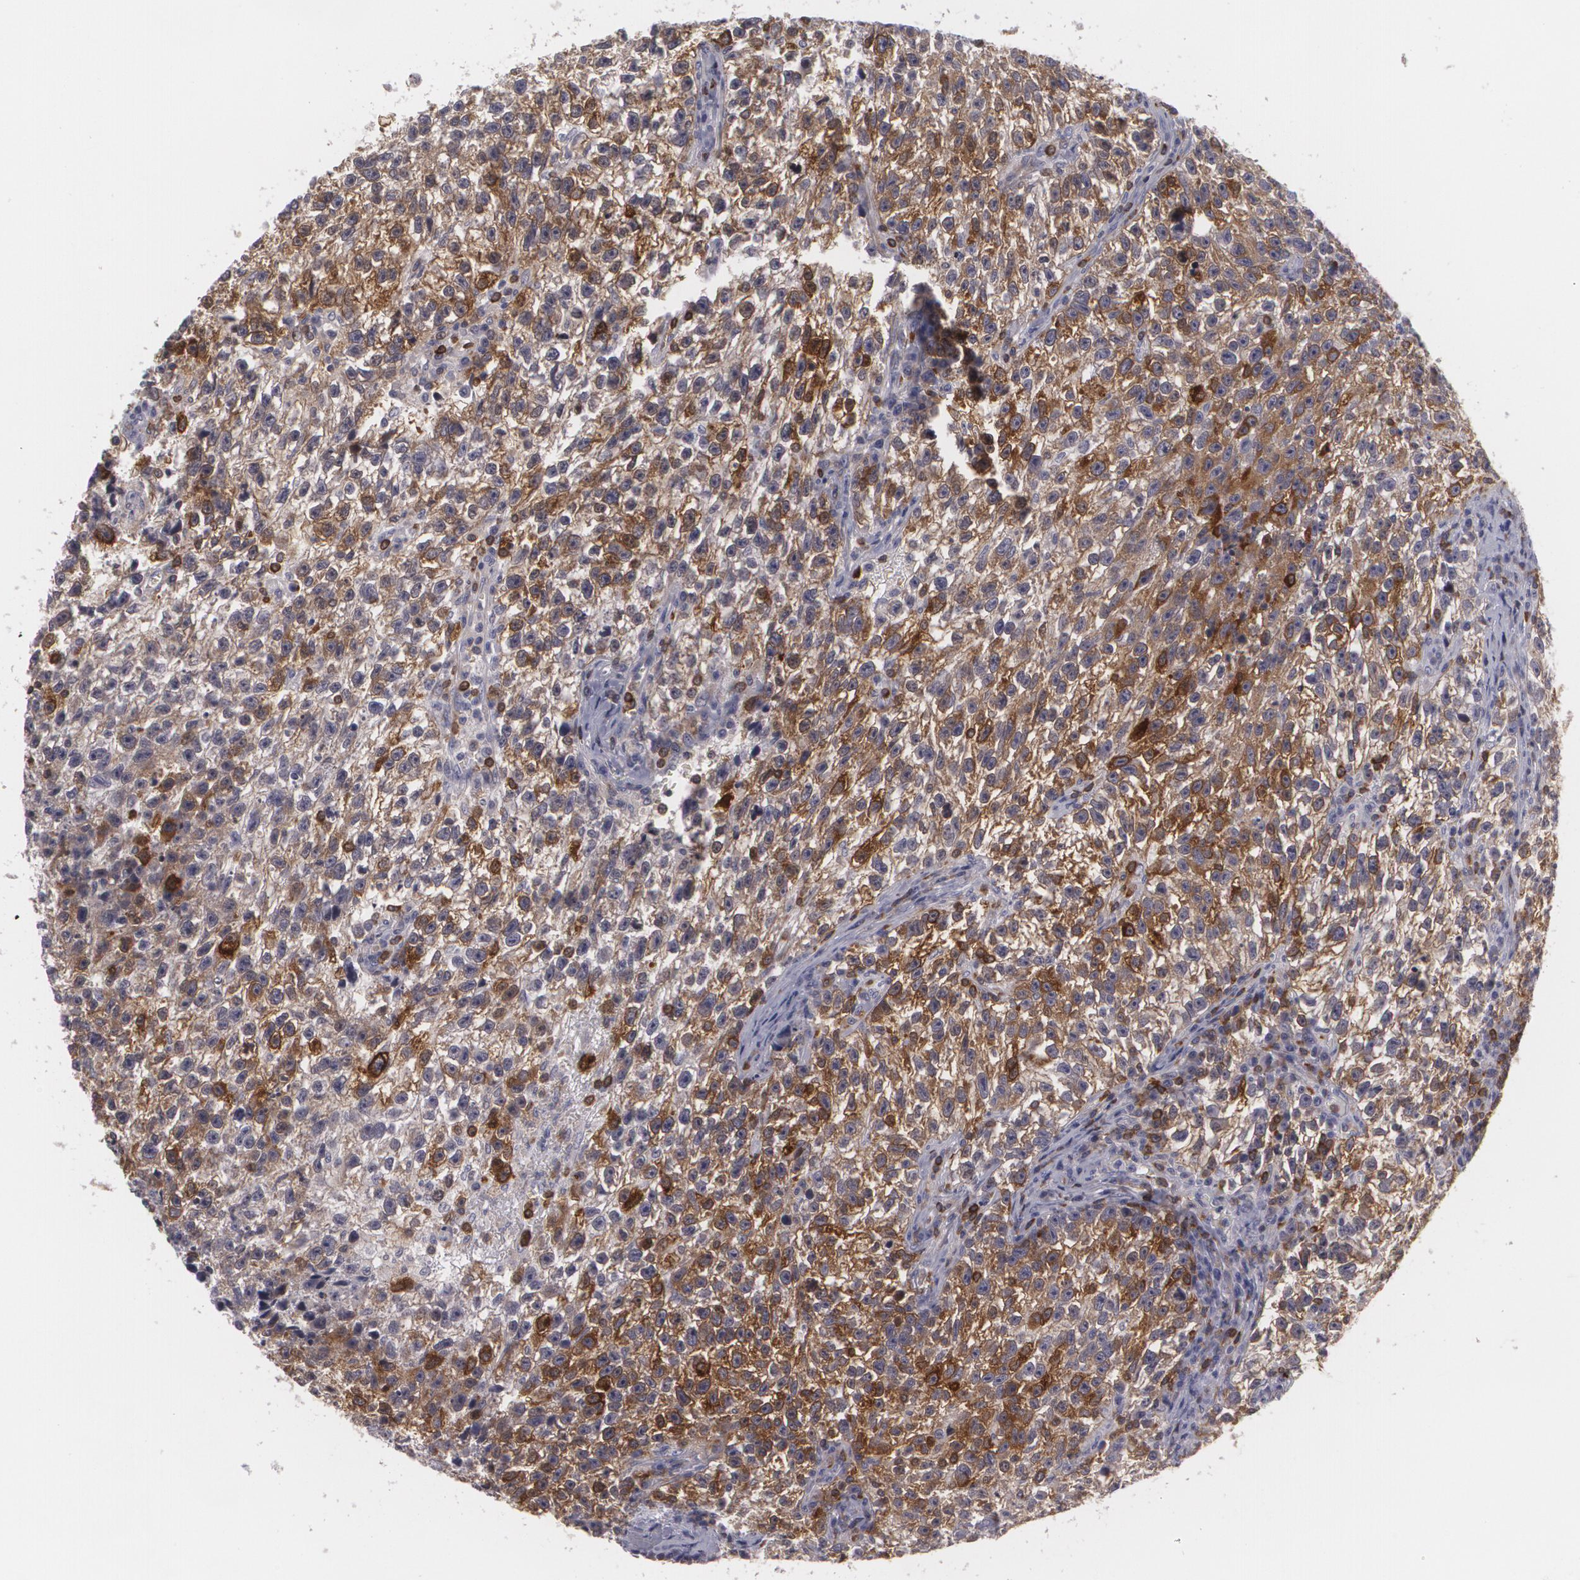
{"staining": {"intensity": "strong", "quantity": ">75%", "location": "cytoplasmic/membranous"}, "tissue": "testis cancer", "cell_type": "Tumor cells", "image_type": "cancer", "snomed": [{"axis": "morphology", "description": "Seminoma, NOS"}, {"axis": "topography", "description": "Testis"}], "caption": "Seminoma (testis) tissue demonstrates strong cytoplasmic/membranous expression in approximately >75% of tumor cells, visualized by immunohistochemistry.", "gene": "BIN1", "patient": {"sex": "male", "age": 38}}